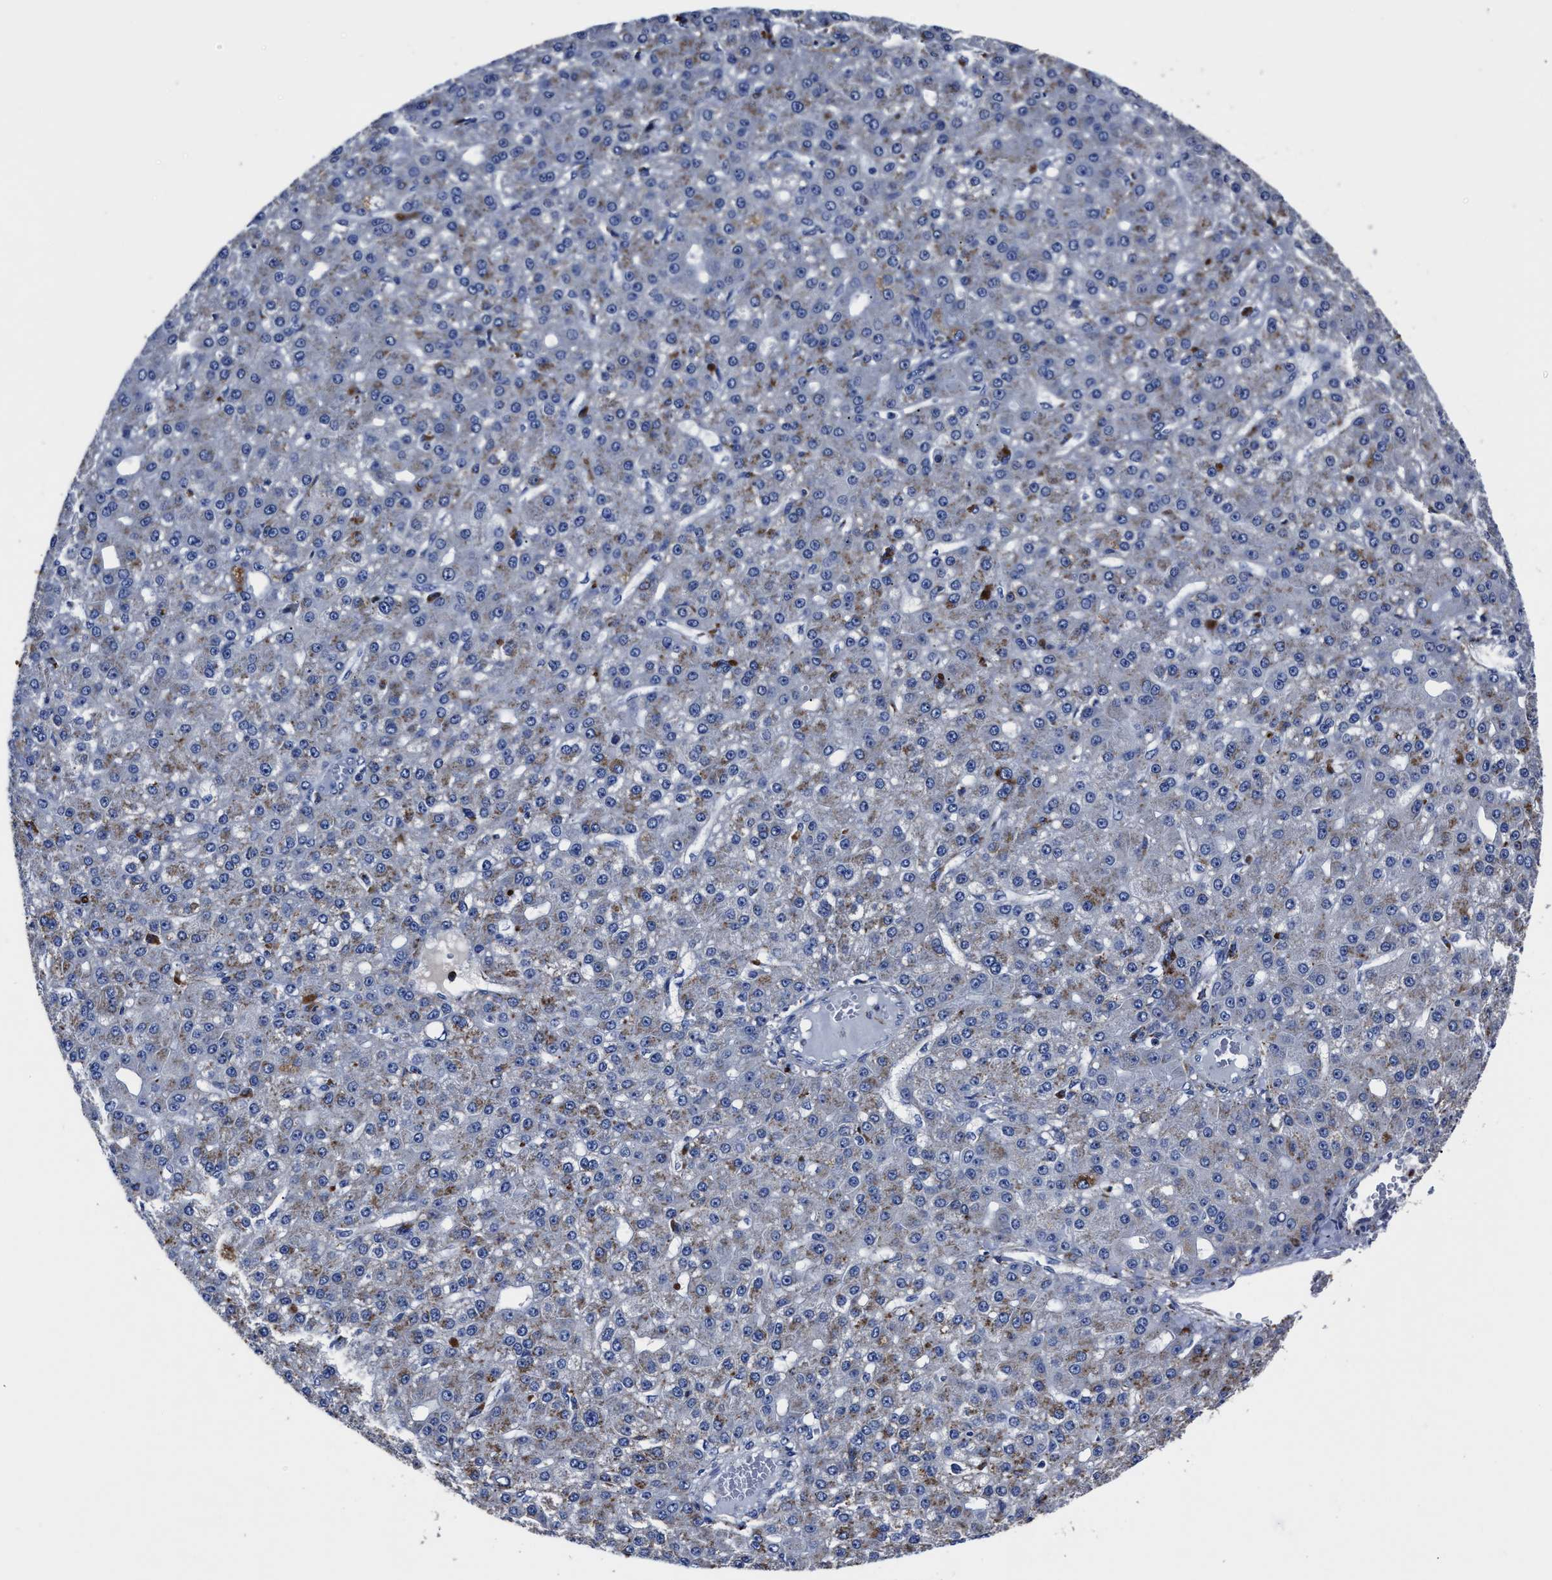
{"staining": {"intensity": "moderate", "quantity": "25%-75%", "location": "cytoplasmic/membranous"}, "tissue": "liver cancer", "cell_type": "Tumor cells", "image_type": "cancer", "snomed": [{"axis": "morphology", "description": "Carcinoma, Hepatocellular, NOS"}, {"axis": "topography", "description": "Liver"}], "caption": "Immunohistochemistry (IHC) micrograph of neoplastic tissue: human liver hepatocellular carcinoma stained using IHC reveals medium levels of moderate protein expression localized specifically in the cytoplasmic/membranous of tumor cells, appearing as a cytoplasmic/membranous brown color.", "gene": "LAMTOR4", "patient": {"sex": "male", "age": 67}}